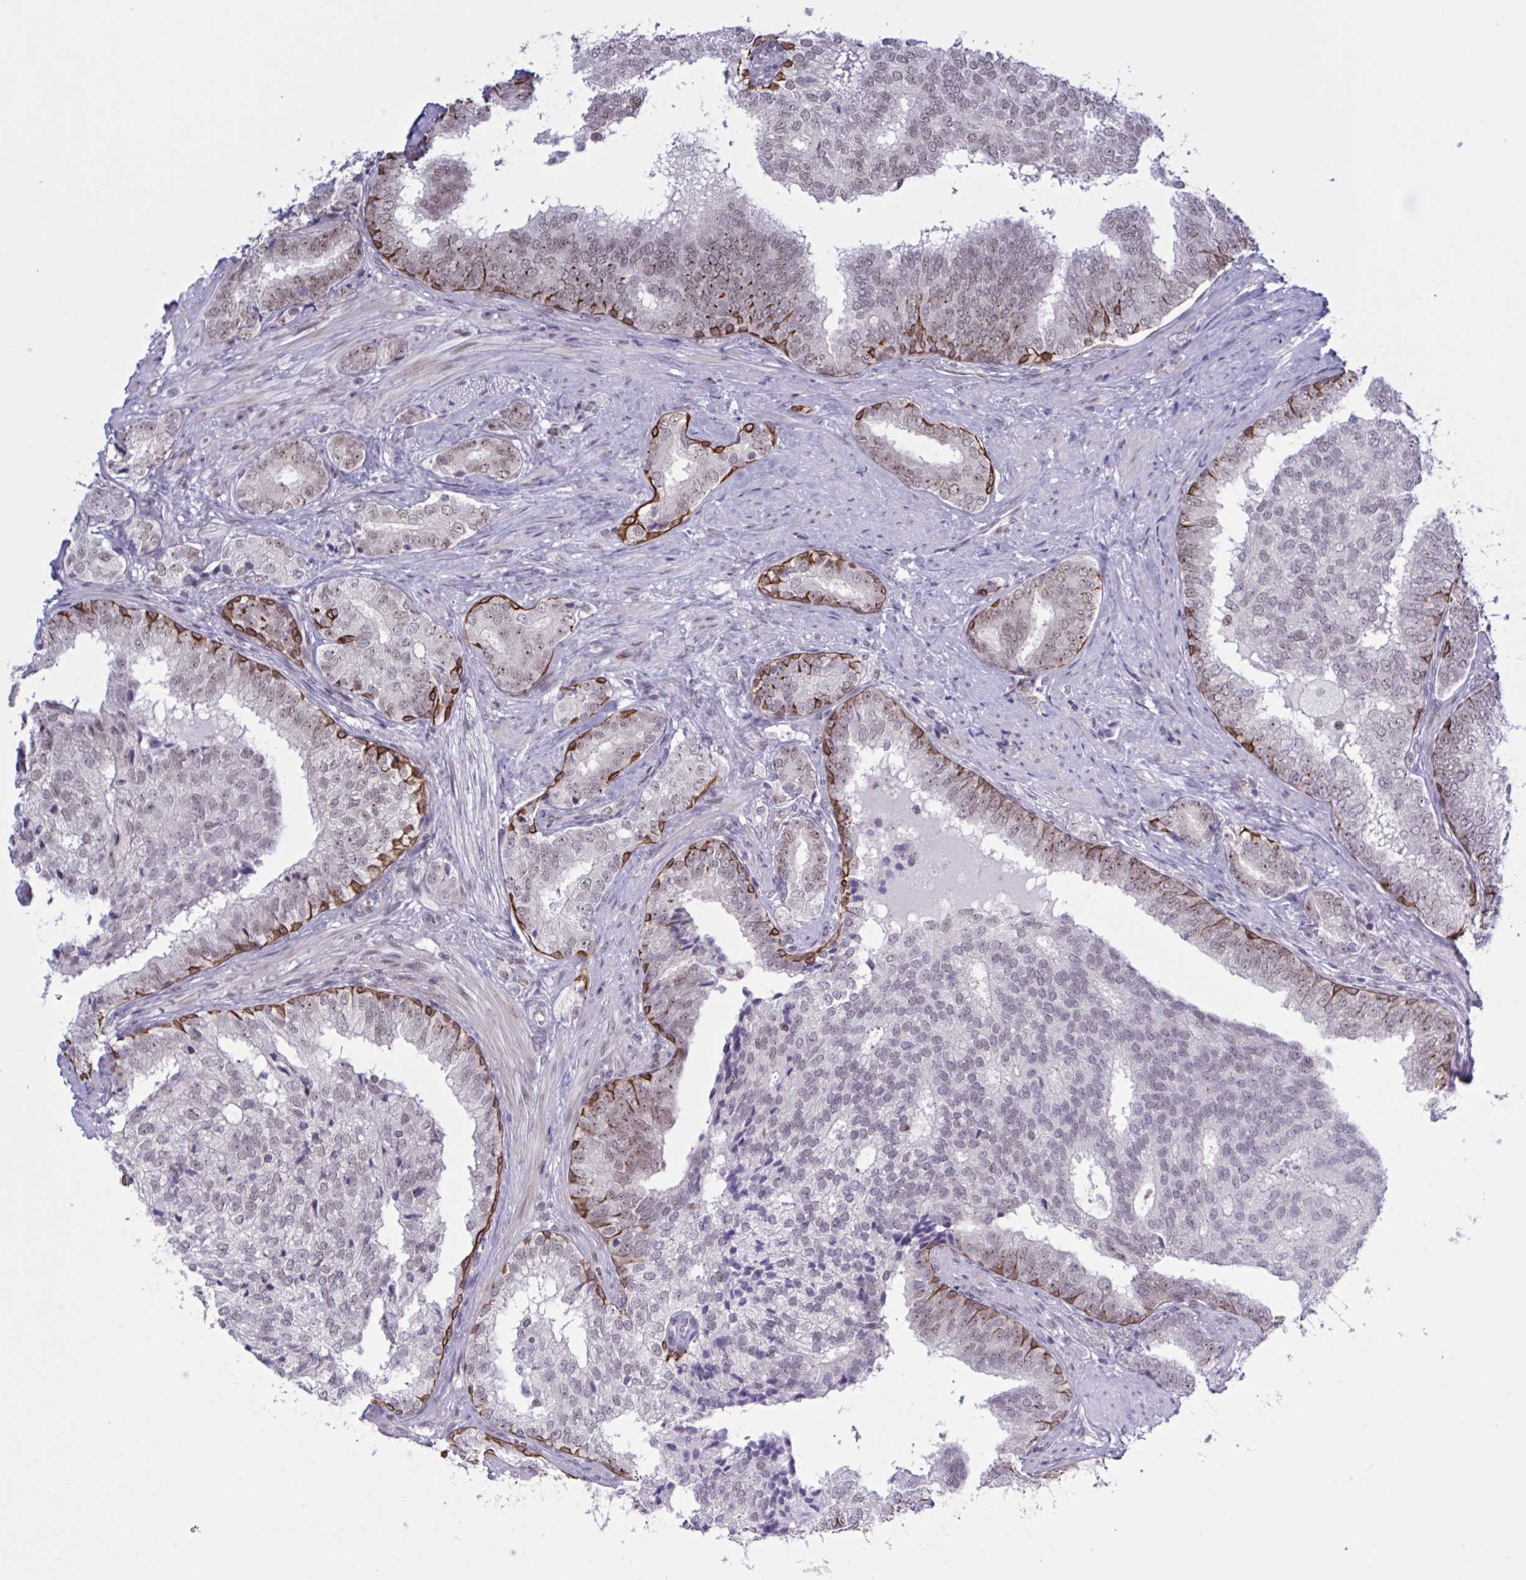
{"staining": {"intensity": "weak", "quantity": "25%-75%", "location": "nuclear"}, "tissue": "prostate cancer", "cell_type": "Tumor cells", "image_type": "cancer", "snomed": [{"axis": "morphology", "description": "Adenocarcinoma, High grade"}, {"axis": "topography", "description": "Prostate"}], "caption": "A photomicrograph showing weak nuclear staining in about 25%-75% of tumor cells in prostate cancer, as visualized by brown immunohistochemical staining.", "gene": "PRMT6", "patient": {"sex": "male", "age": 72}}